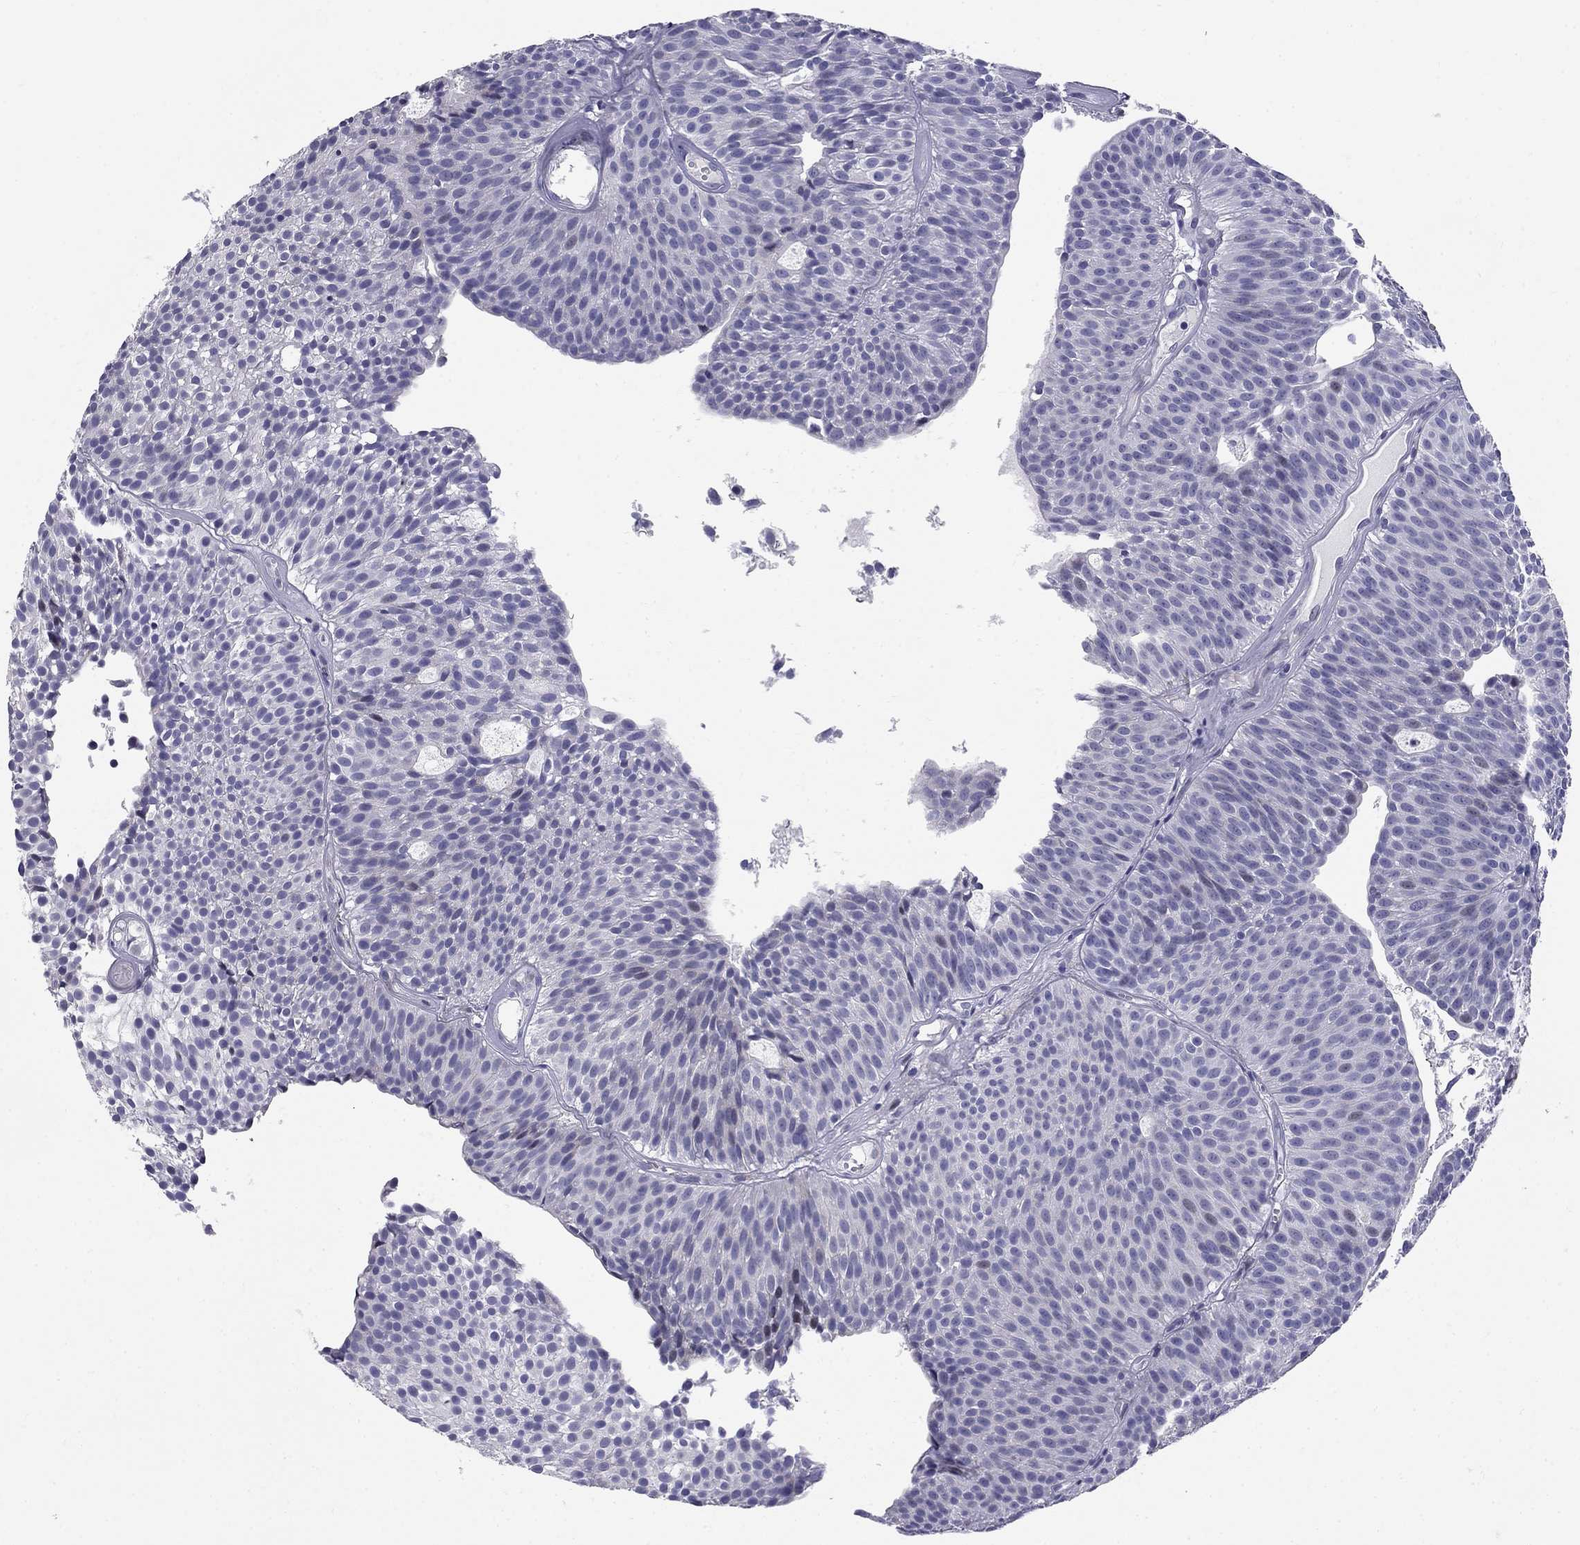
{"staining": {"intensity": "negative", "quantity": "none", "location": "none"}, "tissue": "urothelial cancer", "cell_type": "Tumor cells", "image_type": "cancer", "snomed": [{"axis": "morphology", "description": "Urothelial carcinoma, Low grade"}, {"axis": "topography", "description": "Urinary bladder"}], "caption": "The image exhibits no staining of tumor cells in urothelial carcinoma (low-grade).", "gene": "C8orf88", "patient": {"sex": "male", "age": 63}}